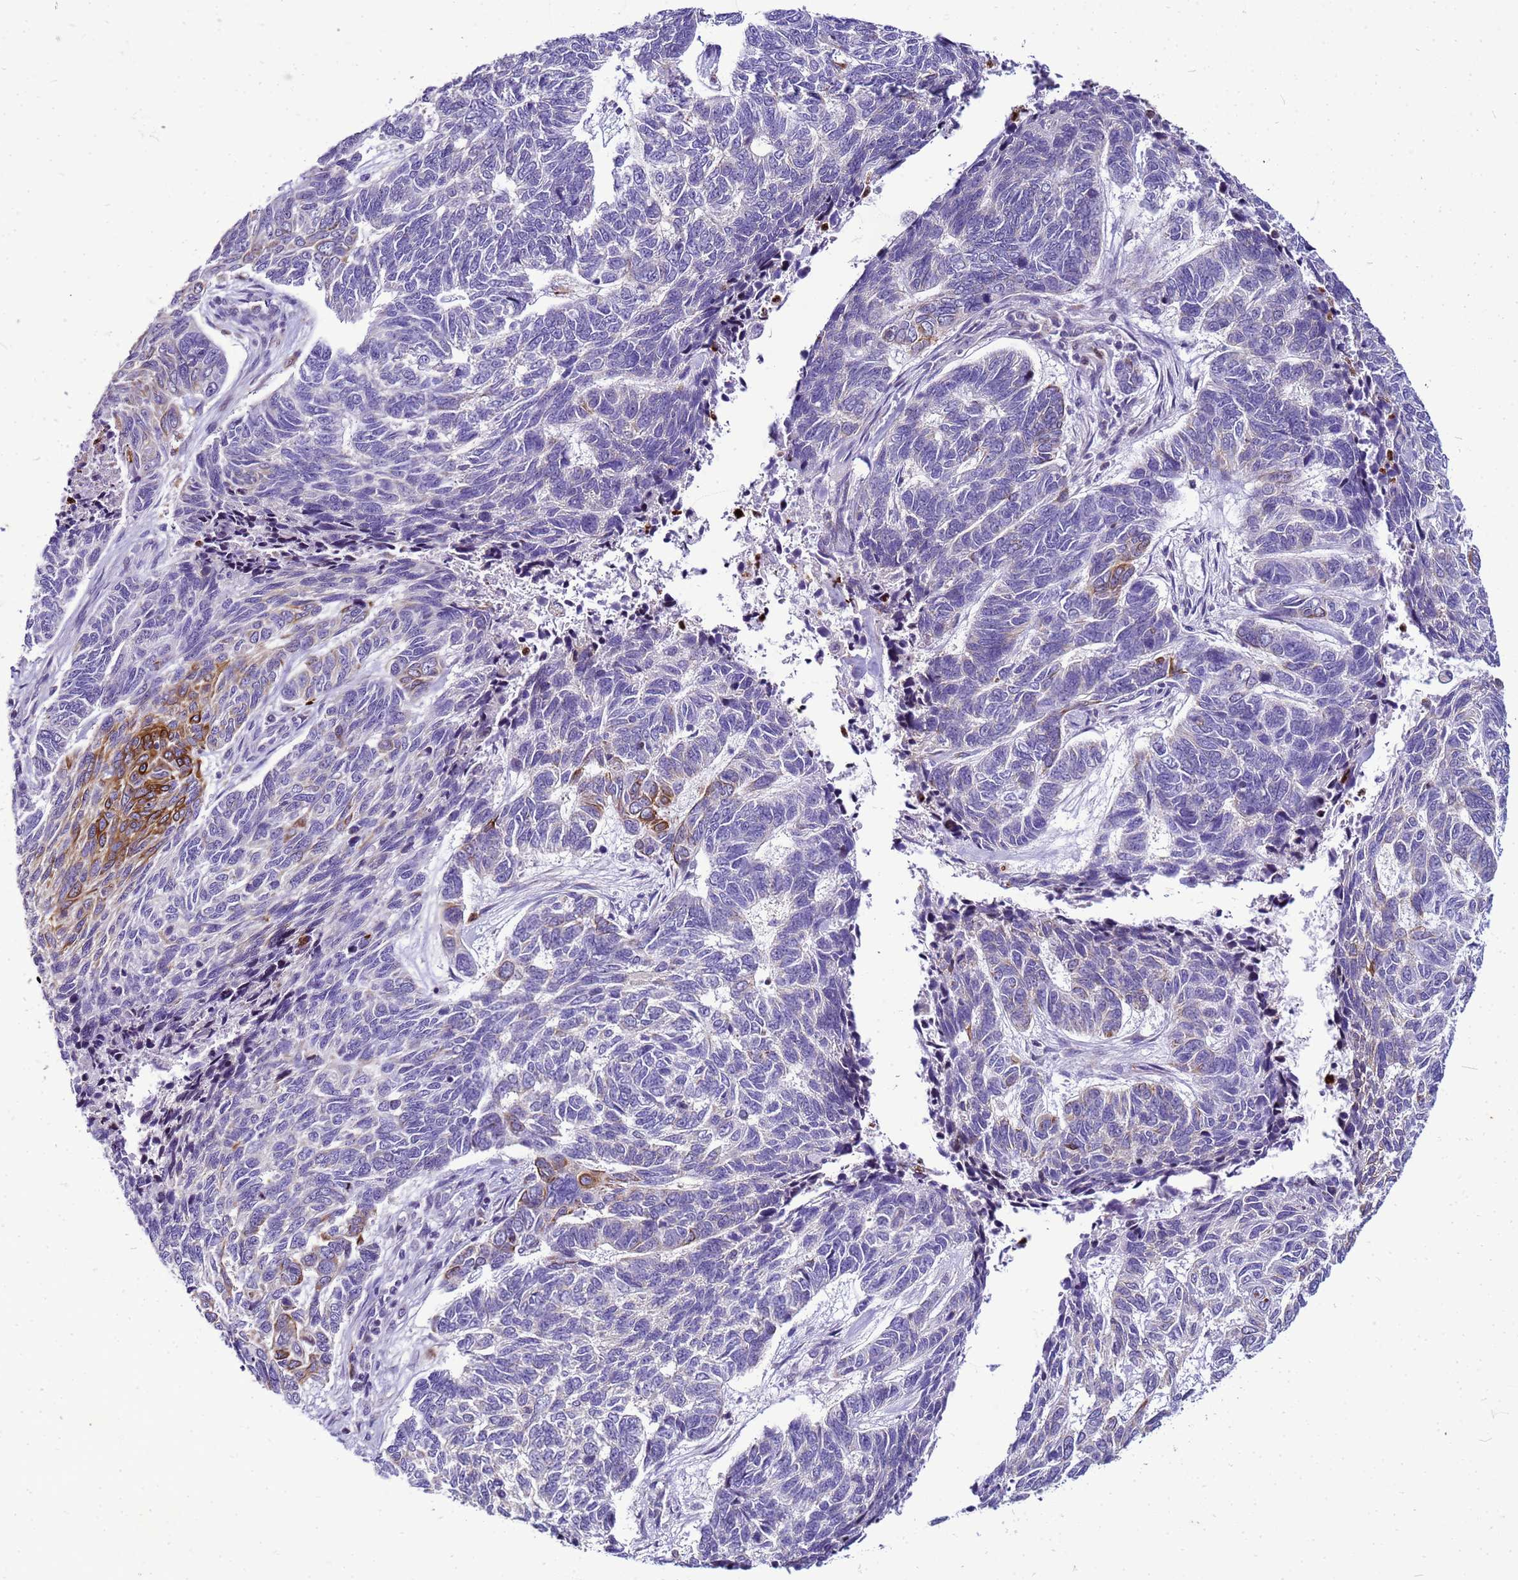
{"staining": {"intensity": "strong", "quantity": "<25%", "location": "cytoplasmic/membranous"}, "tissue": "skin cancer", "cell_type": "Tumor cells", "image_type": "cancer", "snomed": [{"axis": "morphology", "description": "Basal cell carcinoma"}, {"axis": "topography", "description": "Skin"}], "caption": "Tumor cells demonstrate medium levels of strong cytoplasmic/membranous expression in about <25% of cells in human skin cancer. (DAB IHC with brightfield microscopy, high magnification).", "gene": "VPS4B", "patient": {"sex": "female", "age": 65}}